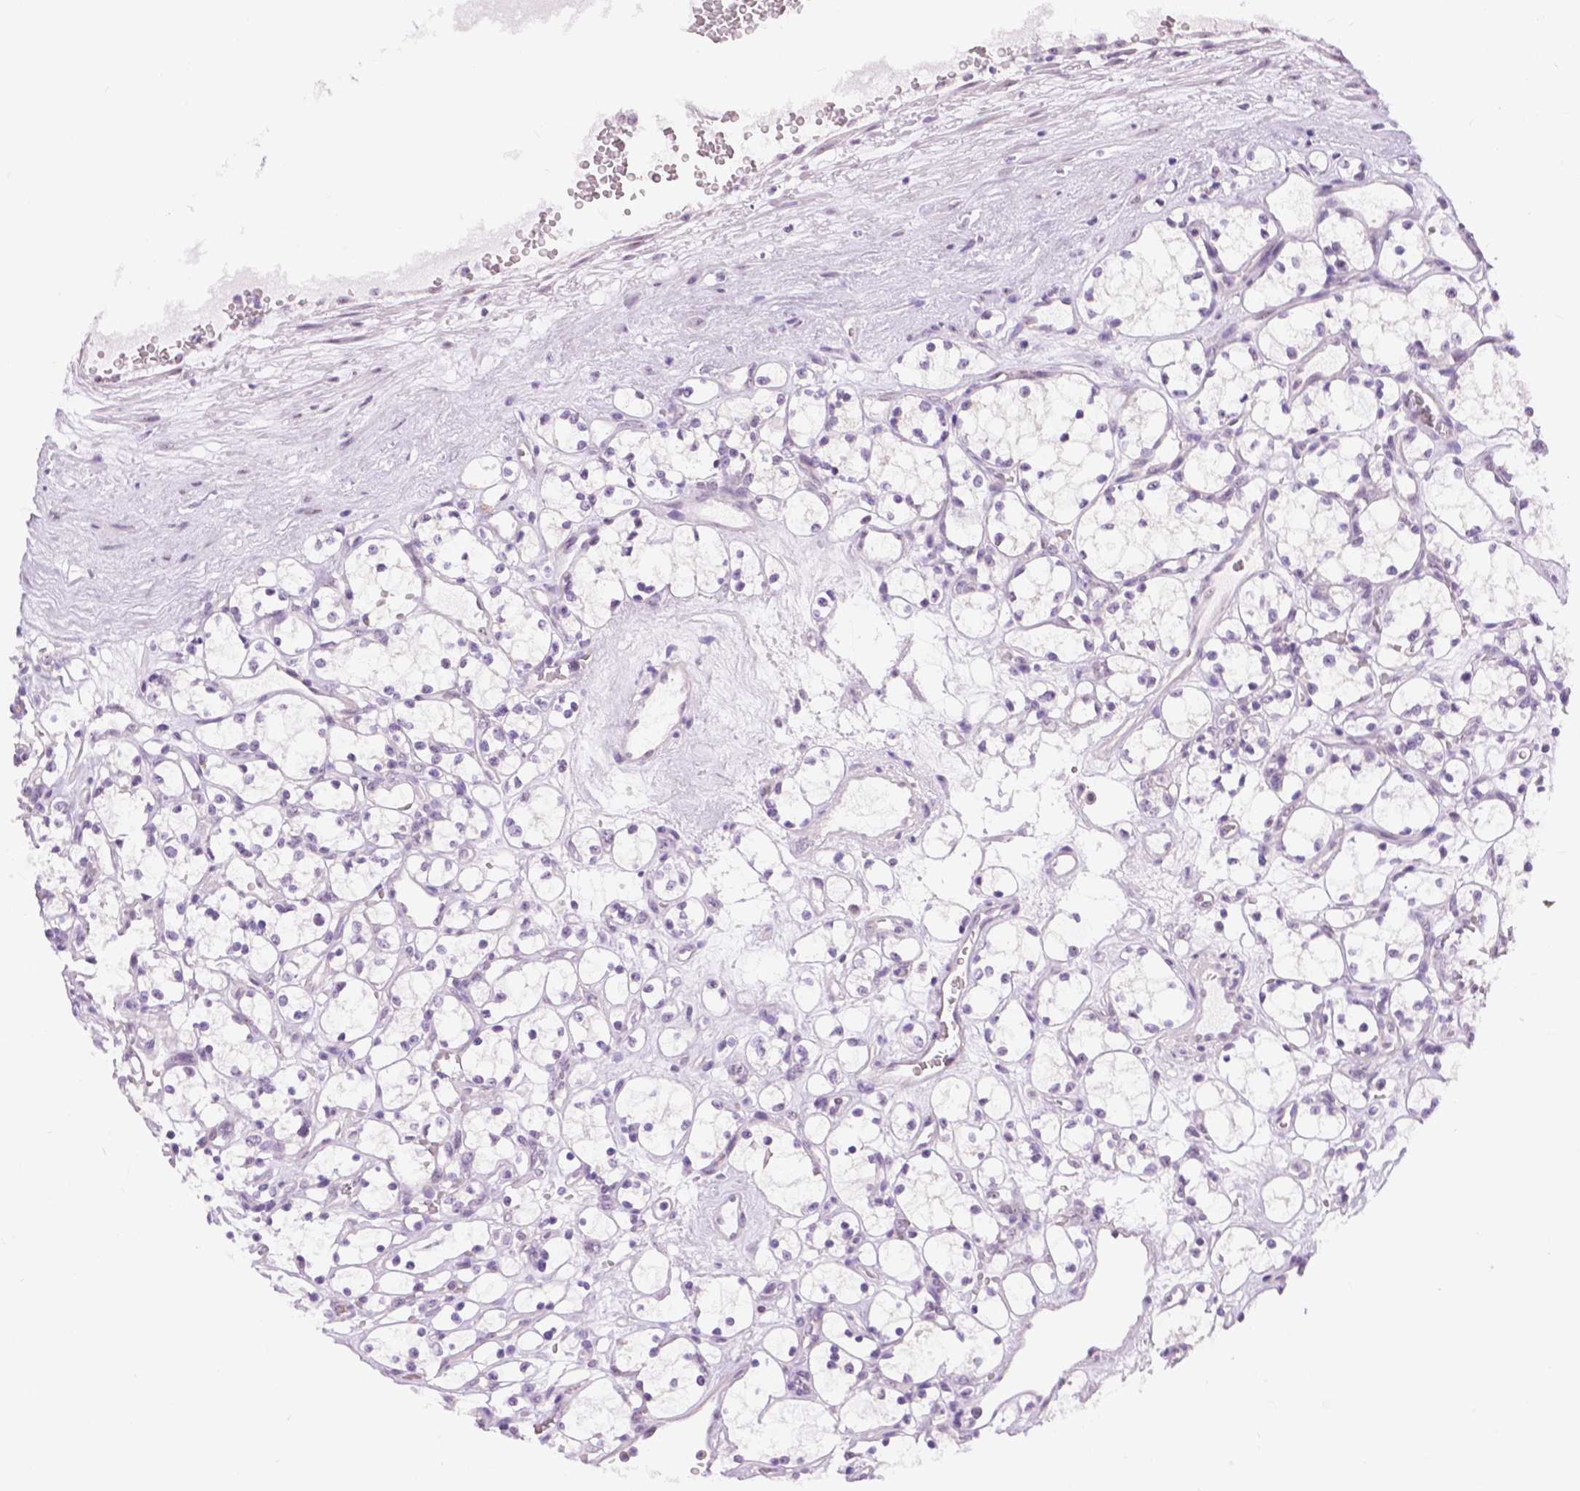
{"staining": {"intensity": "negative", "quantity": "none", "location": "none"}, "tissue": "renal cancer", "cell_type": "Tumor cells", "image_type": "cancer", "snomed": [{"axis": "morphology", "description": "Adenocarcinoma, NOS"}, {"axis": "topography", "description": "Kidney"}], "caption": "A high-resolution micrograph shows IHC staining of adenocarcinoma (renal), which shows no significant expression in tumor cells.", "gene": "NHP2", "patient": {"sex": "female", "age": 69}}